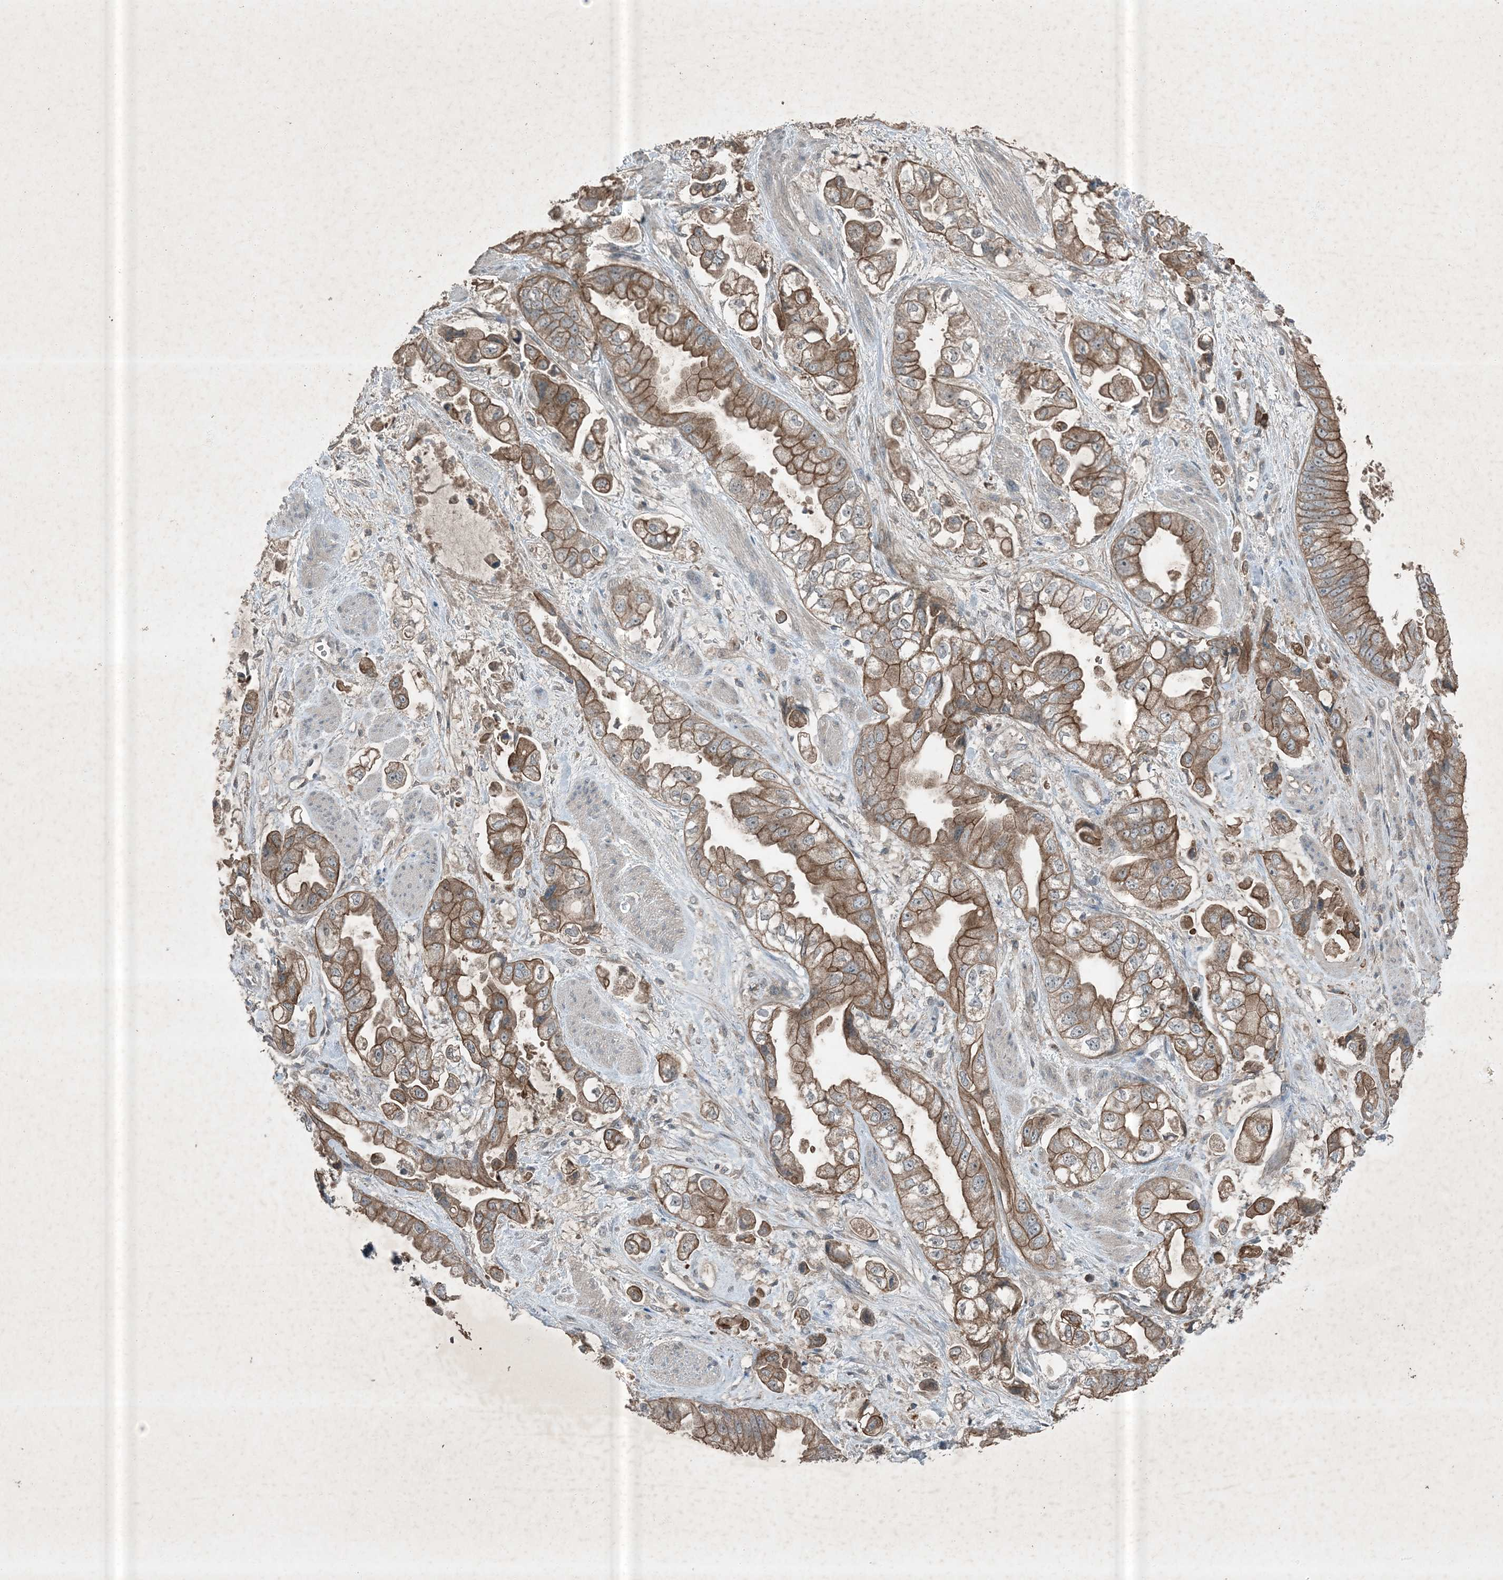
{"staining": {"intensity": "moderate", "quantity": ">75%", "location": "cytoplasmic/membranous"}, "tissue": "stomach cancer", "cell_type": "Tumor cells", "image_type": "cancer", "snomed": [{"axis": "morphology", "description": "Adenocarcinoma, NOS"}, {"axis": "topography", "description": "Stomach"}], "caption": "A medium amount of moderate cytoplasmic/membranous positivity is identified in about >75% of tumor cells in stomach cancer (adenocarcinoma) tissue.", "gene": "MDN1", "patient": {"sex": "male", "age": 62}}